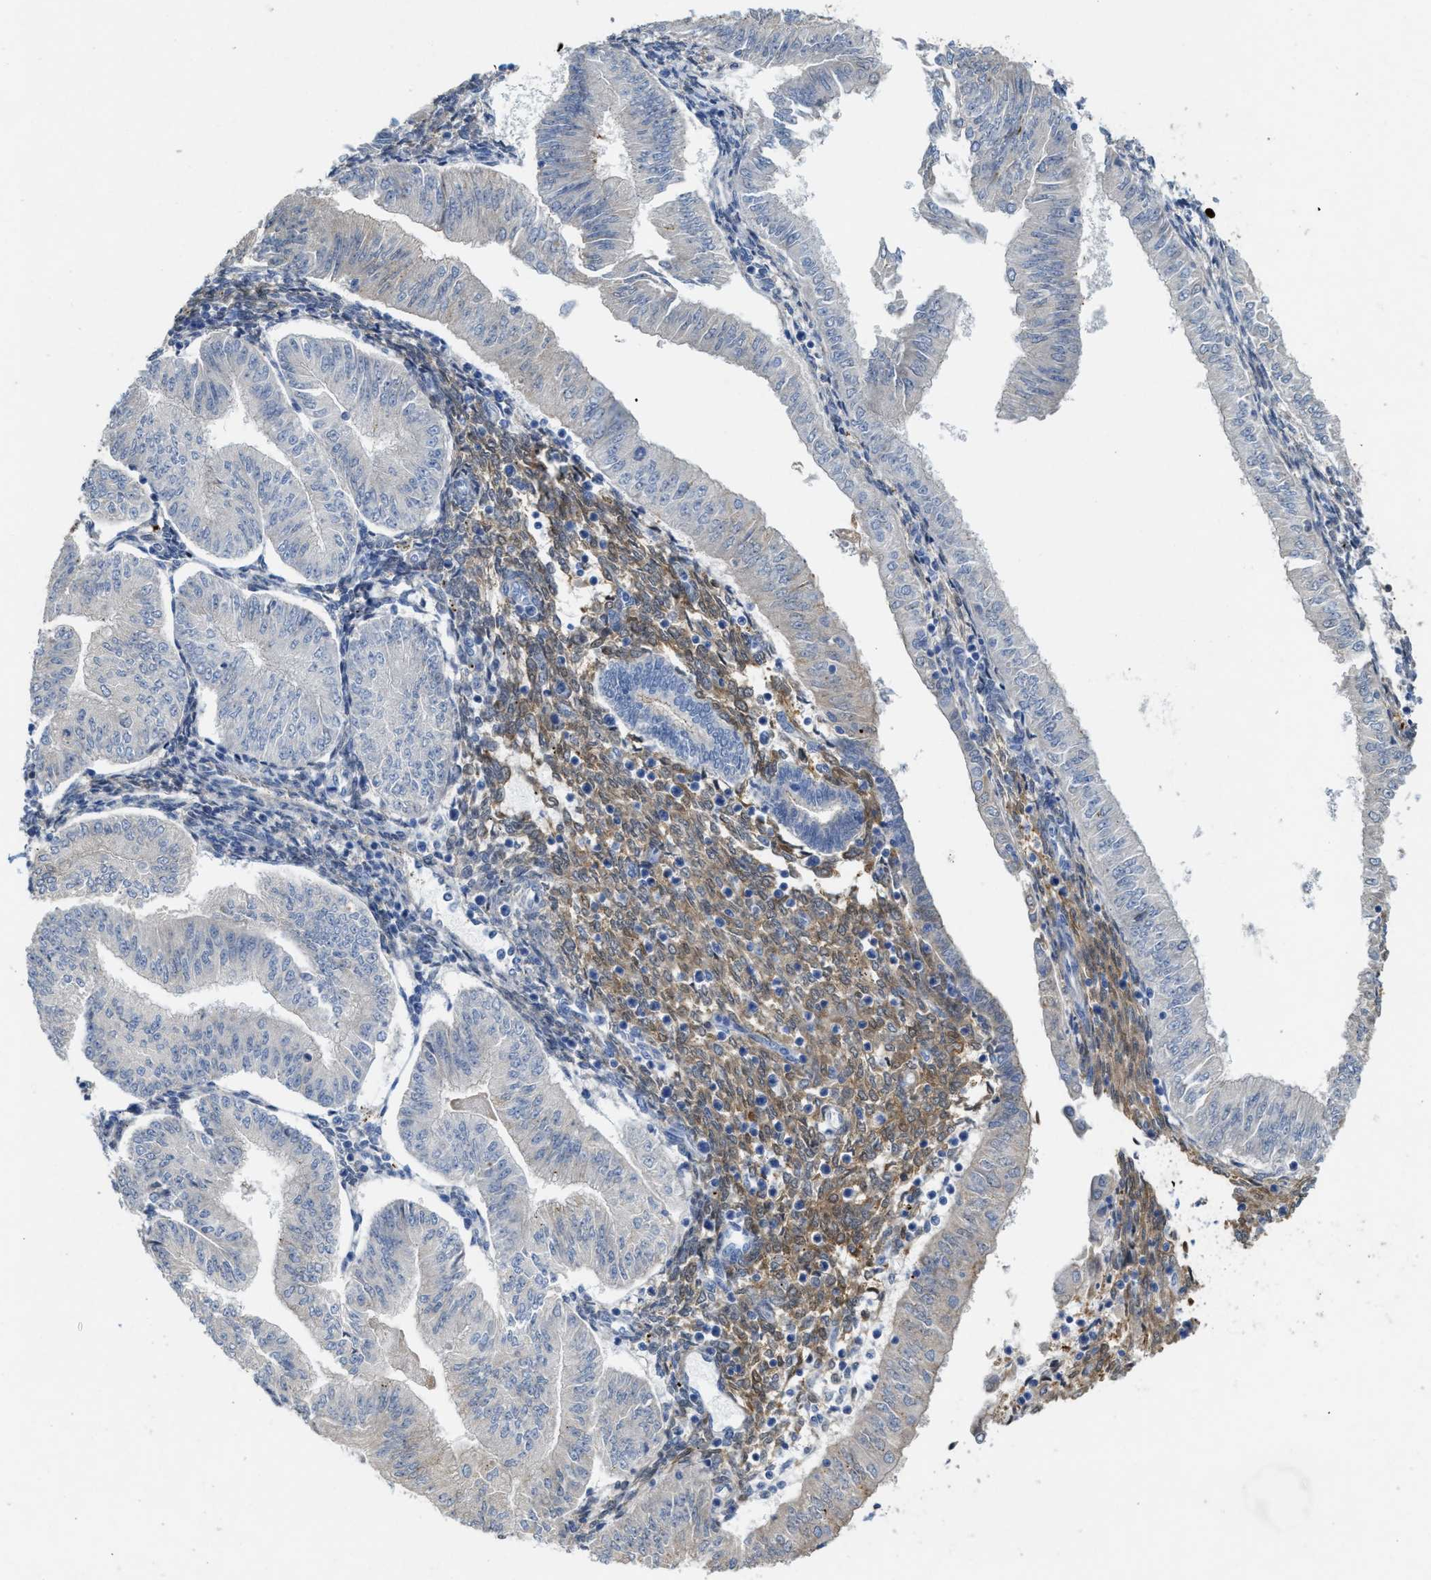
{"staining": {"intensity": "negative", "quantity": "none", "location": "none"}, "tissue": "endometrial cancer", "cell_type": "Tumor cells", "image_type": "cancer", "snomed": [{"axis": "morphology", "description": "Normal tissue, NOS"}, {"axis": "morphology", "description": "Adenocarcinoma, NOS"}, {"axis": "topography", "description": "Endometrium"}], "caption": "An immunohistochemistry (IHC) image of endometrial cancer is shown. There is no staining in tumor cells of endometrial cancer. (Immunohistochemistry (ihc), brightfield microscopy, high magnification).", "gene": "ASS1", "patient": {"sex": "female", "age": 53}}